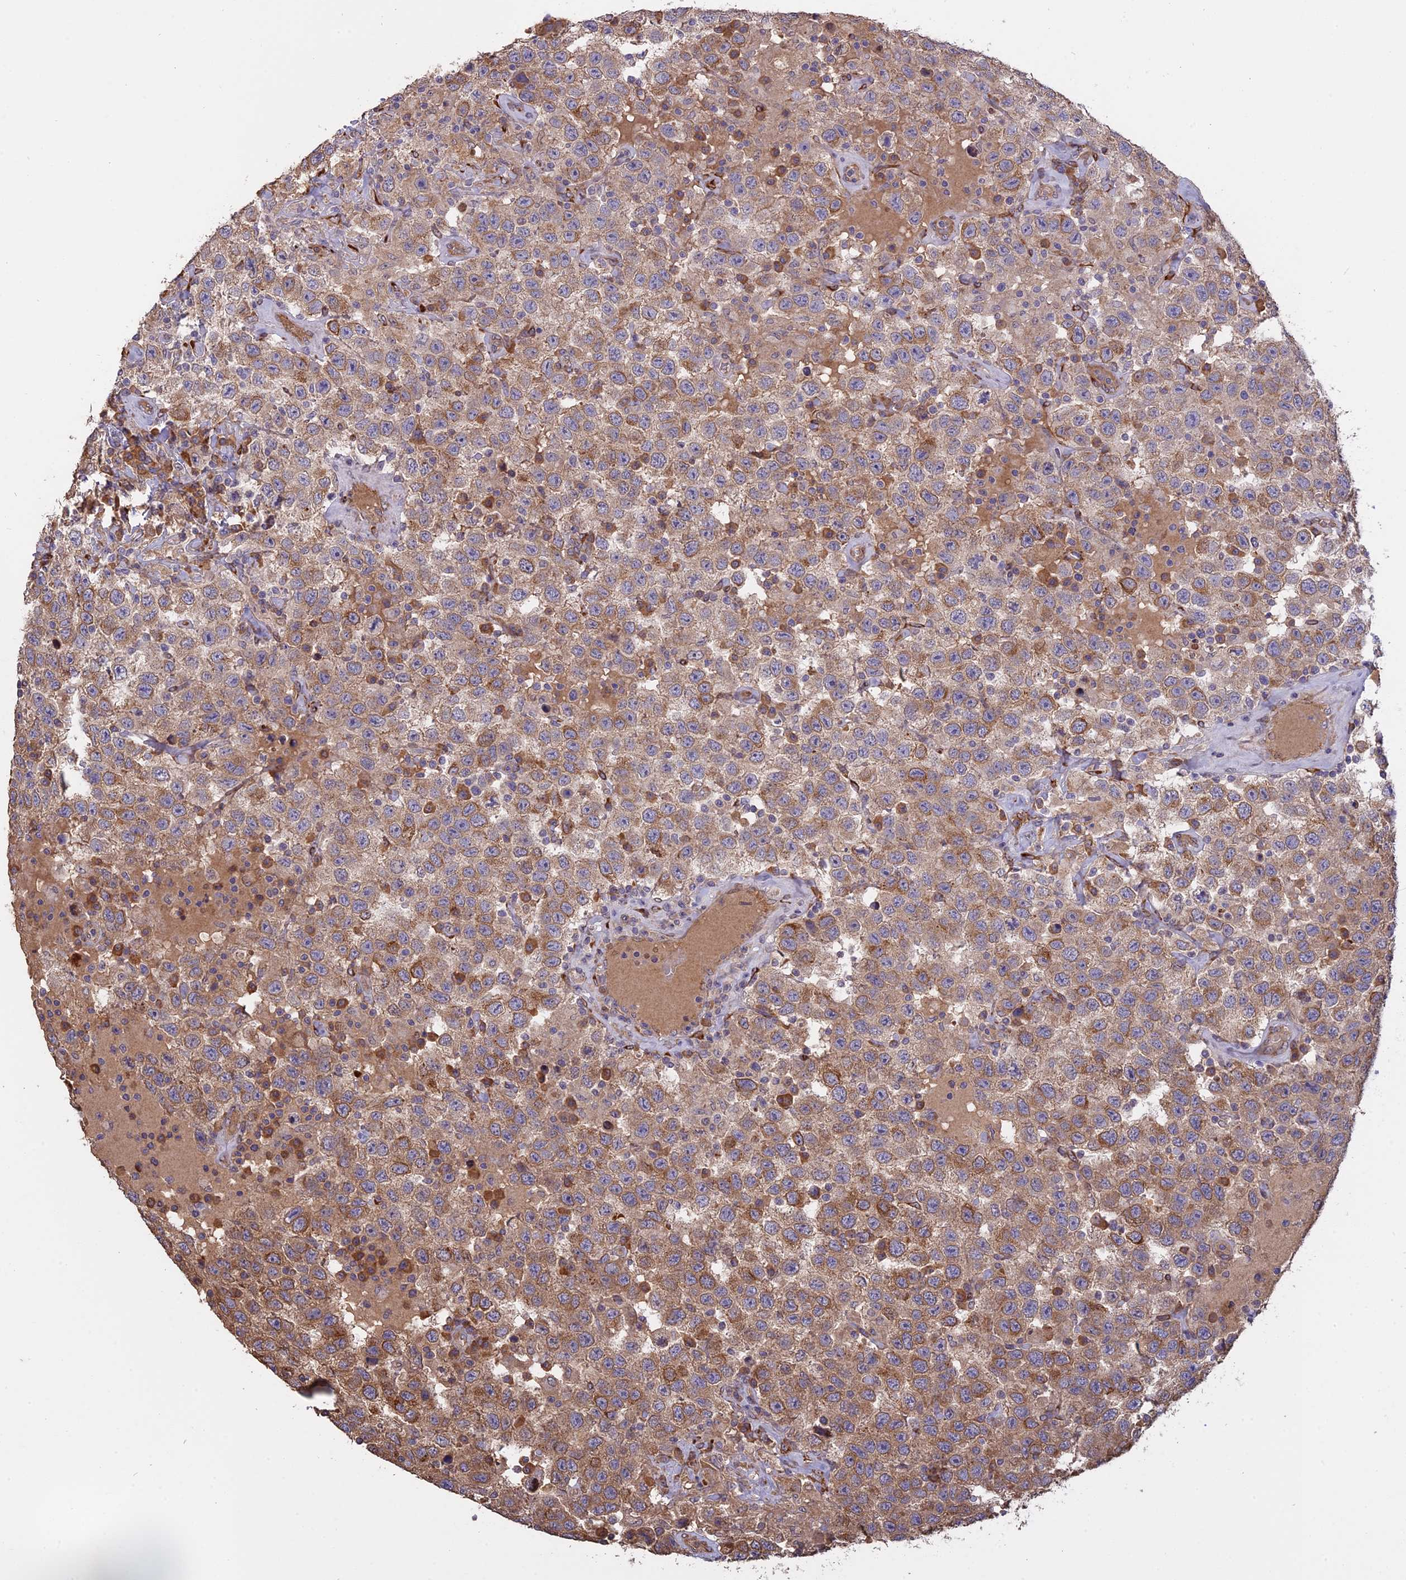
{"staining": {"intensity": "moderate", "quantity": "25%-75%", "location": "cytoplasmic/membranous"}, "tissue": "testis cancer", "cell_type": "Tumor cells", "image_type": "cancer", "snomed": [{"axis": "morphology", "description": "Seminoma, NOS"}, {"axis": "topography", "description": "Testis"}], "caption": "Approximately 25%-75% of tumor cells in seminoma (testis) display moderate cytoplasmic/membranous protein staining as visualized by brown immunohistochemical staining.", "gene": "PPIC", "patient": {"sex": "male", "age": 41}}